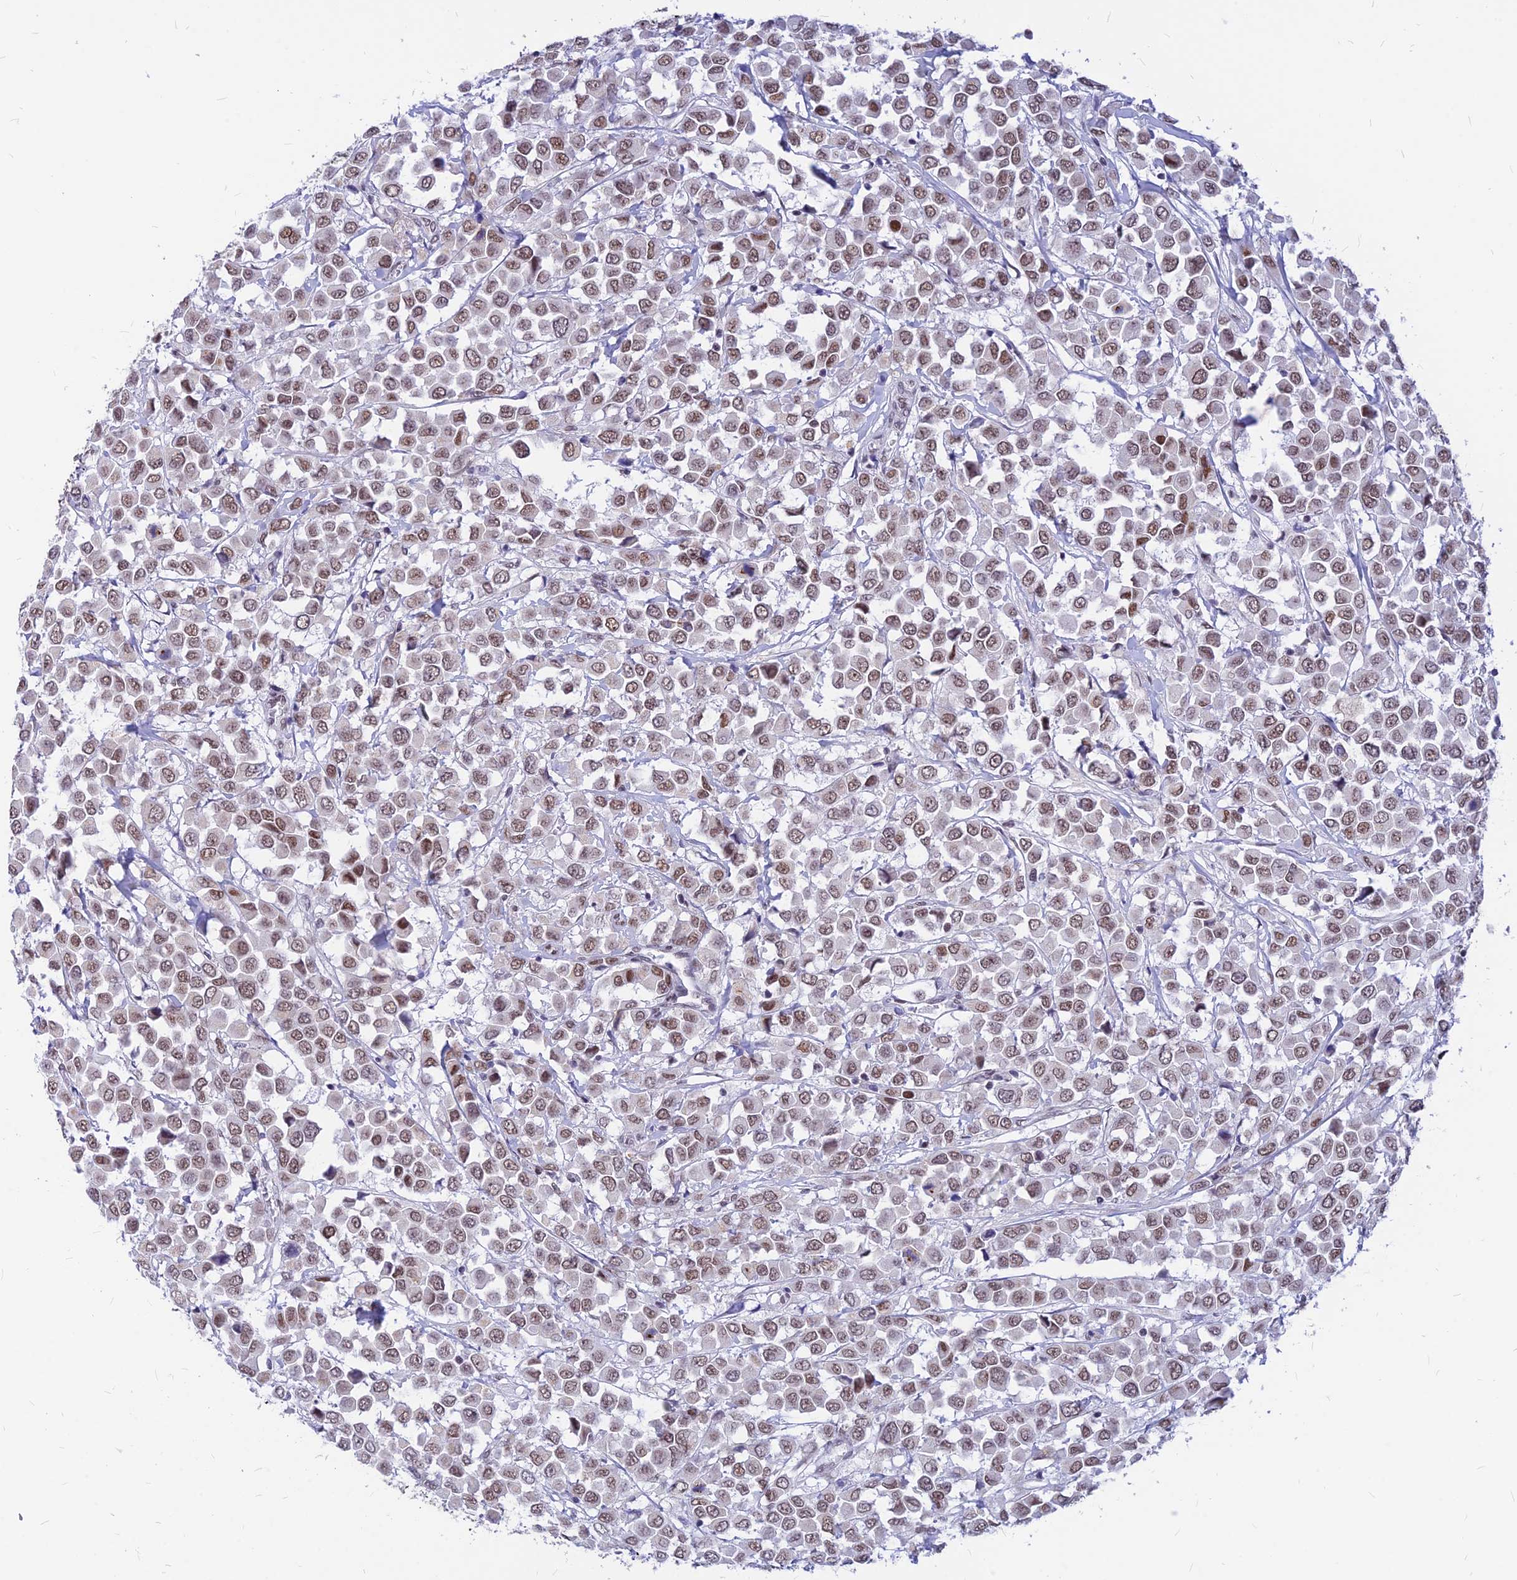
{"staining": {"intensity": "moderate", "quantity": ">75%", "location": "nuclear"}, "tissue": "breast cancer", "cell_type": "Tumor cells", "image_type": "cancer", "snomed": [{"axis": "morphology", "description": "Duct carcinoma"}, {"axis": "topography", "description": "Breast"}], "caption": "The micrograph shows a brown stain indicating the presence of a protein in the nuclear of tumor cells in breast infiltrating ductal carcinoma.", "gene": "KCTD13", "patient": {"sex": "female", "age": 61}}